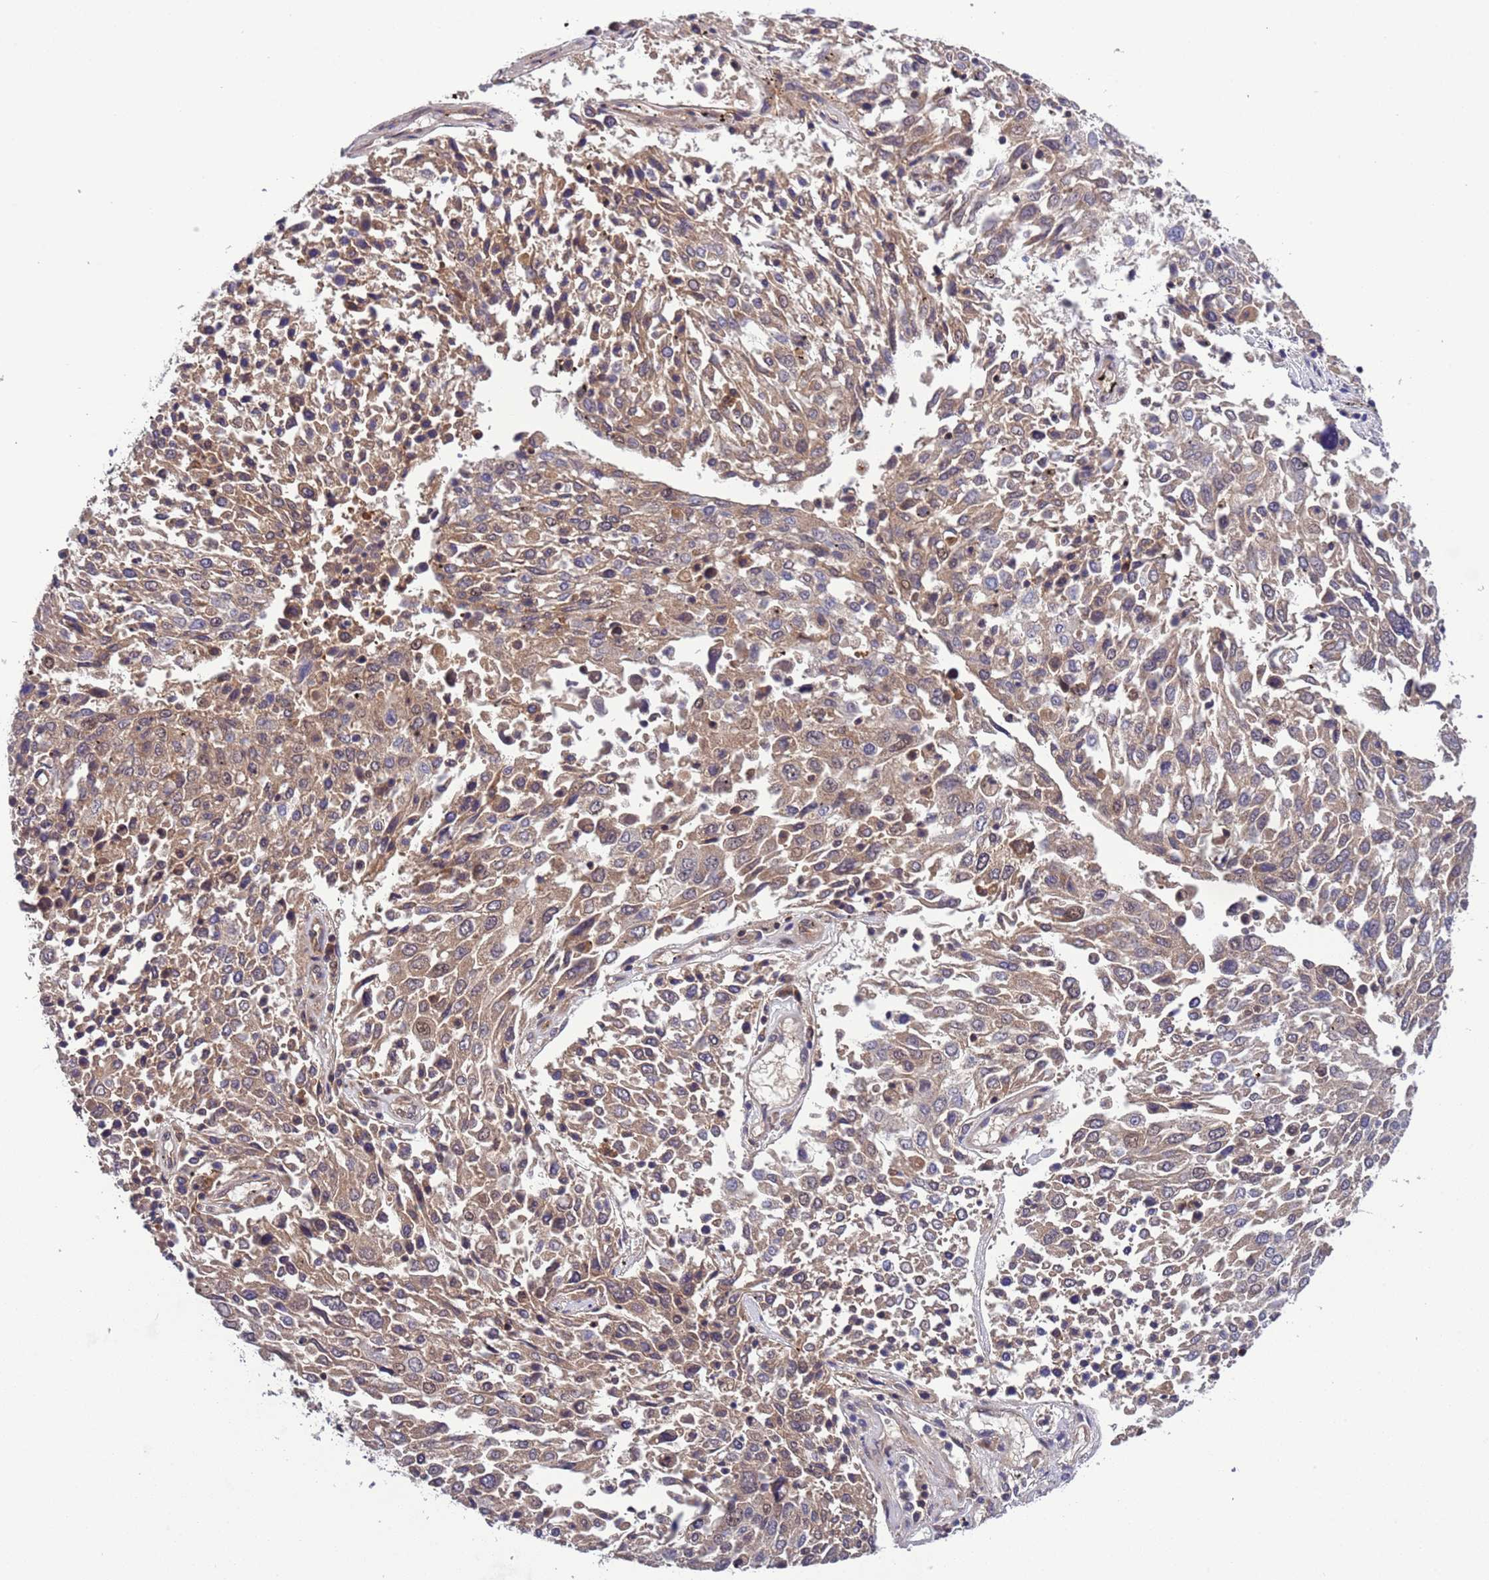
{"staining": {"intensity": "moderate", "quantity": ">75%", "location": "cytoplasmic/membranous"}, "tissue": "lung cancer", "cell_type": "Tumor cells", "image_type": "cancer", "snomed": [{"axis": "morphology", "description": "Squamous cell carcinoma, NOS"}, {"axis": "topography", "description": "Lung"}], "caption": "Approximately >75% of tumor cells in human lung squamous cell carcinoma display moderate cytoplasmic/membranous protein staining as visualized by brown immunohistochemical staining.", "gene": "PARP16", "patient": {"sex": "male", "age": 65}}